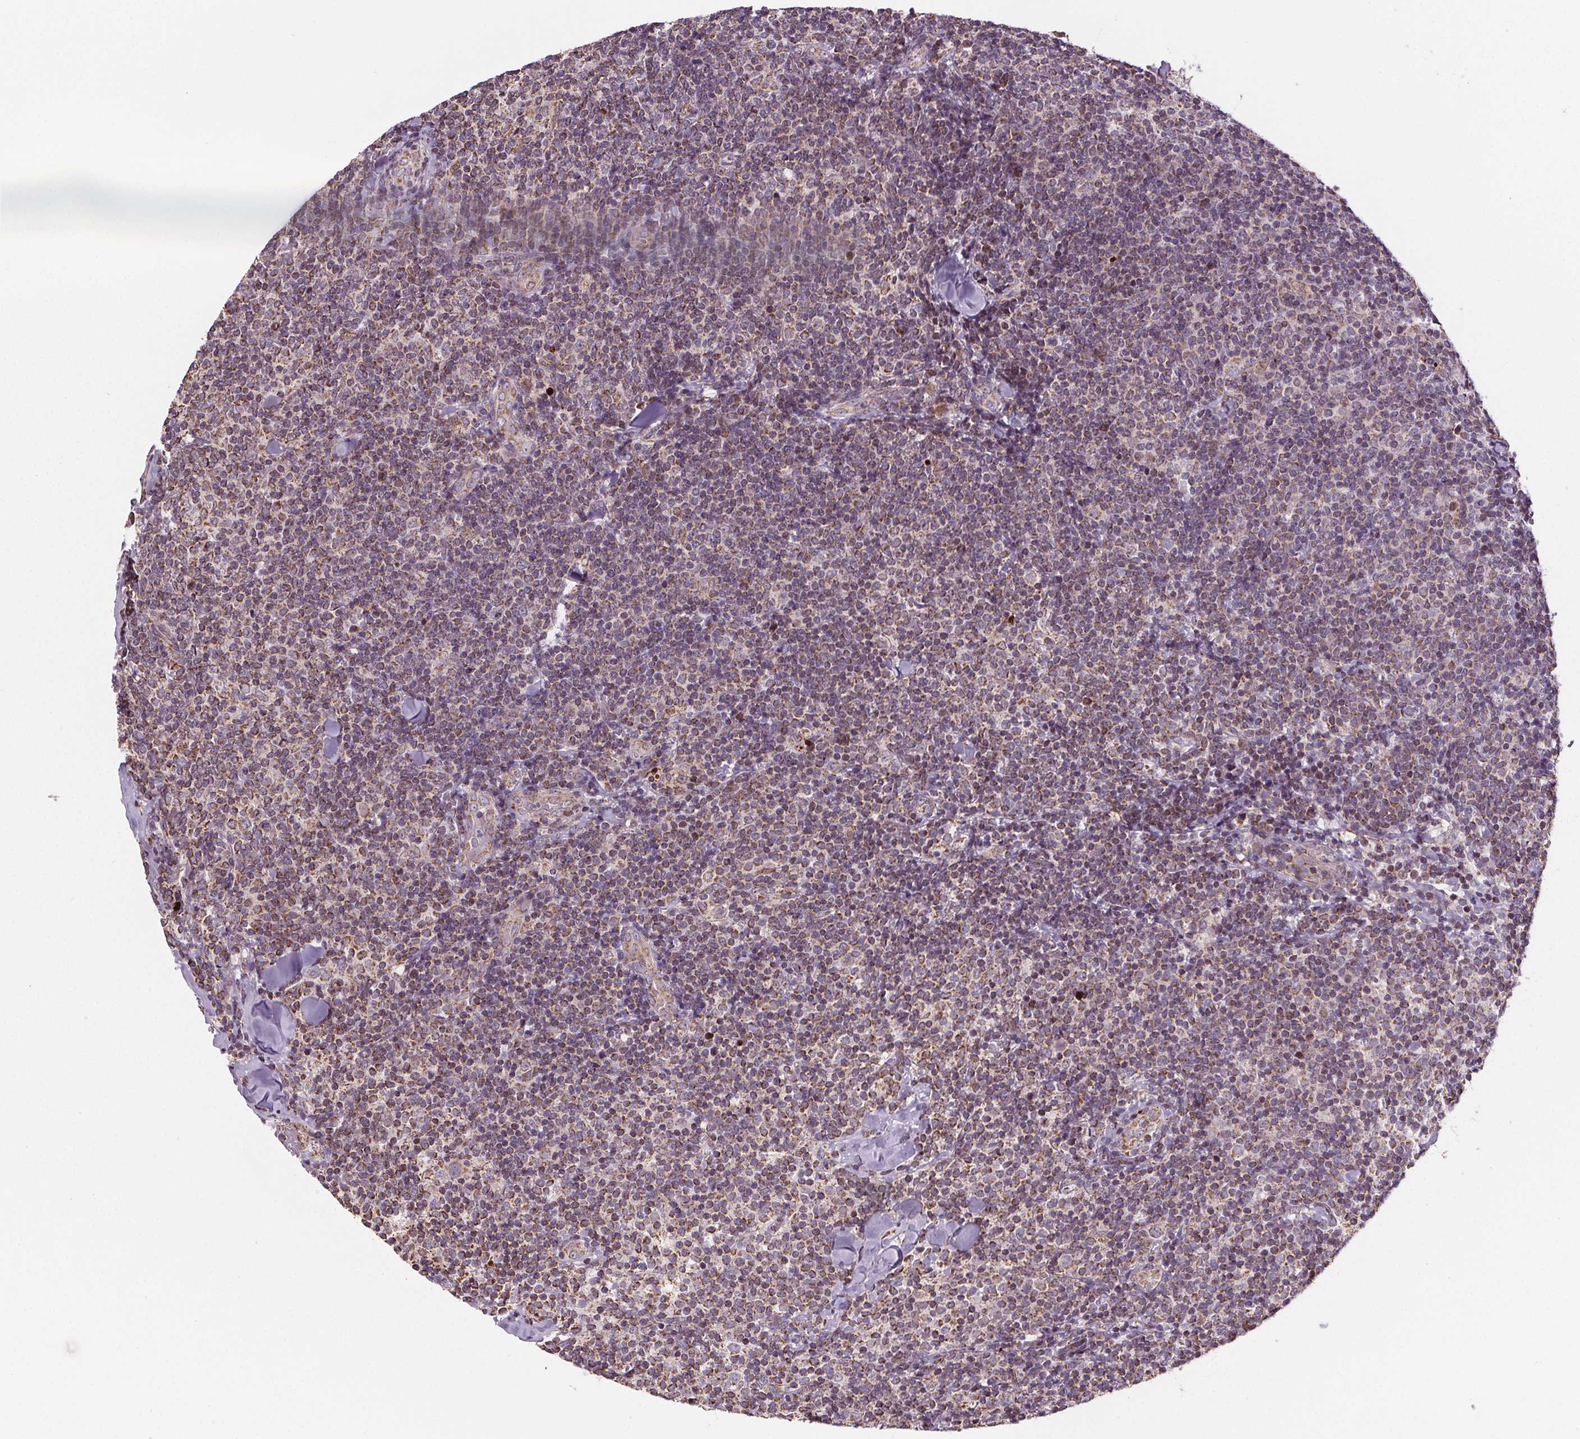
{"staining": {"intensity": "moderate", "quantity": "25%-75%", "location": "cytoplasmic/membranous"}, "tissue": "lymphoma", "cell_type": "Tumor cells", "image_type": "cancer", "snomed": [{"axis": "morphology", "description": "Malignant lymphoma, non-Hodgkin's type, Low grade"}, {"axis": "topography", "description": "Lymph node"}], "caption": "An image of human low-grade malignant lymphoma, non-Hodgkin's type stained for a protein shows moderate cytoplasmic/membranous brown staining in tumor cells. The protein of interest is stained brown, and the nuclei are stained in blue (DAB IHC with brightfield microscopy, high magnification).", "gene": "SUCLA2", "patient": {"sex": "female", "age": 56}}